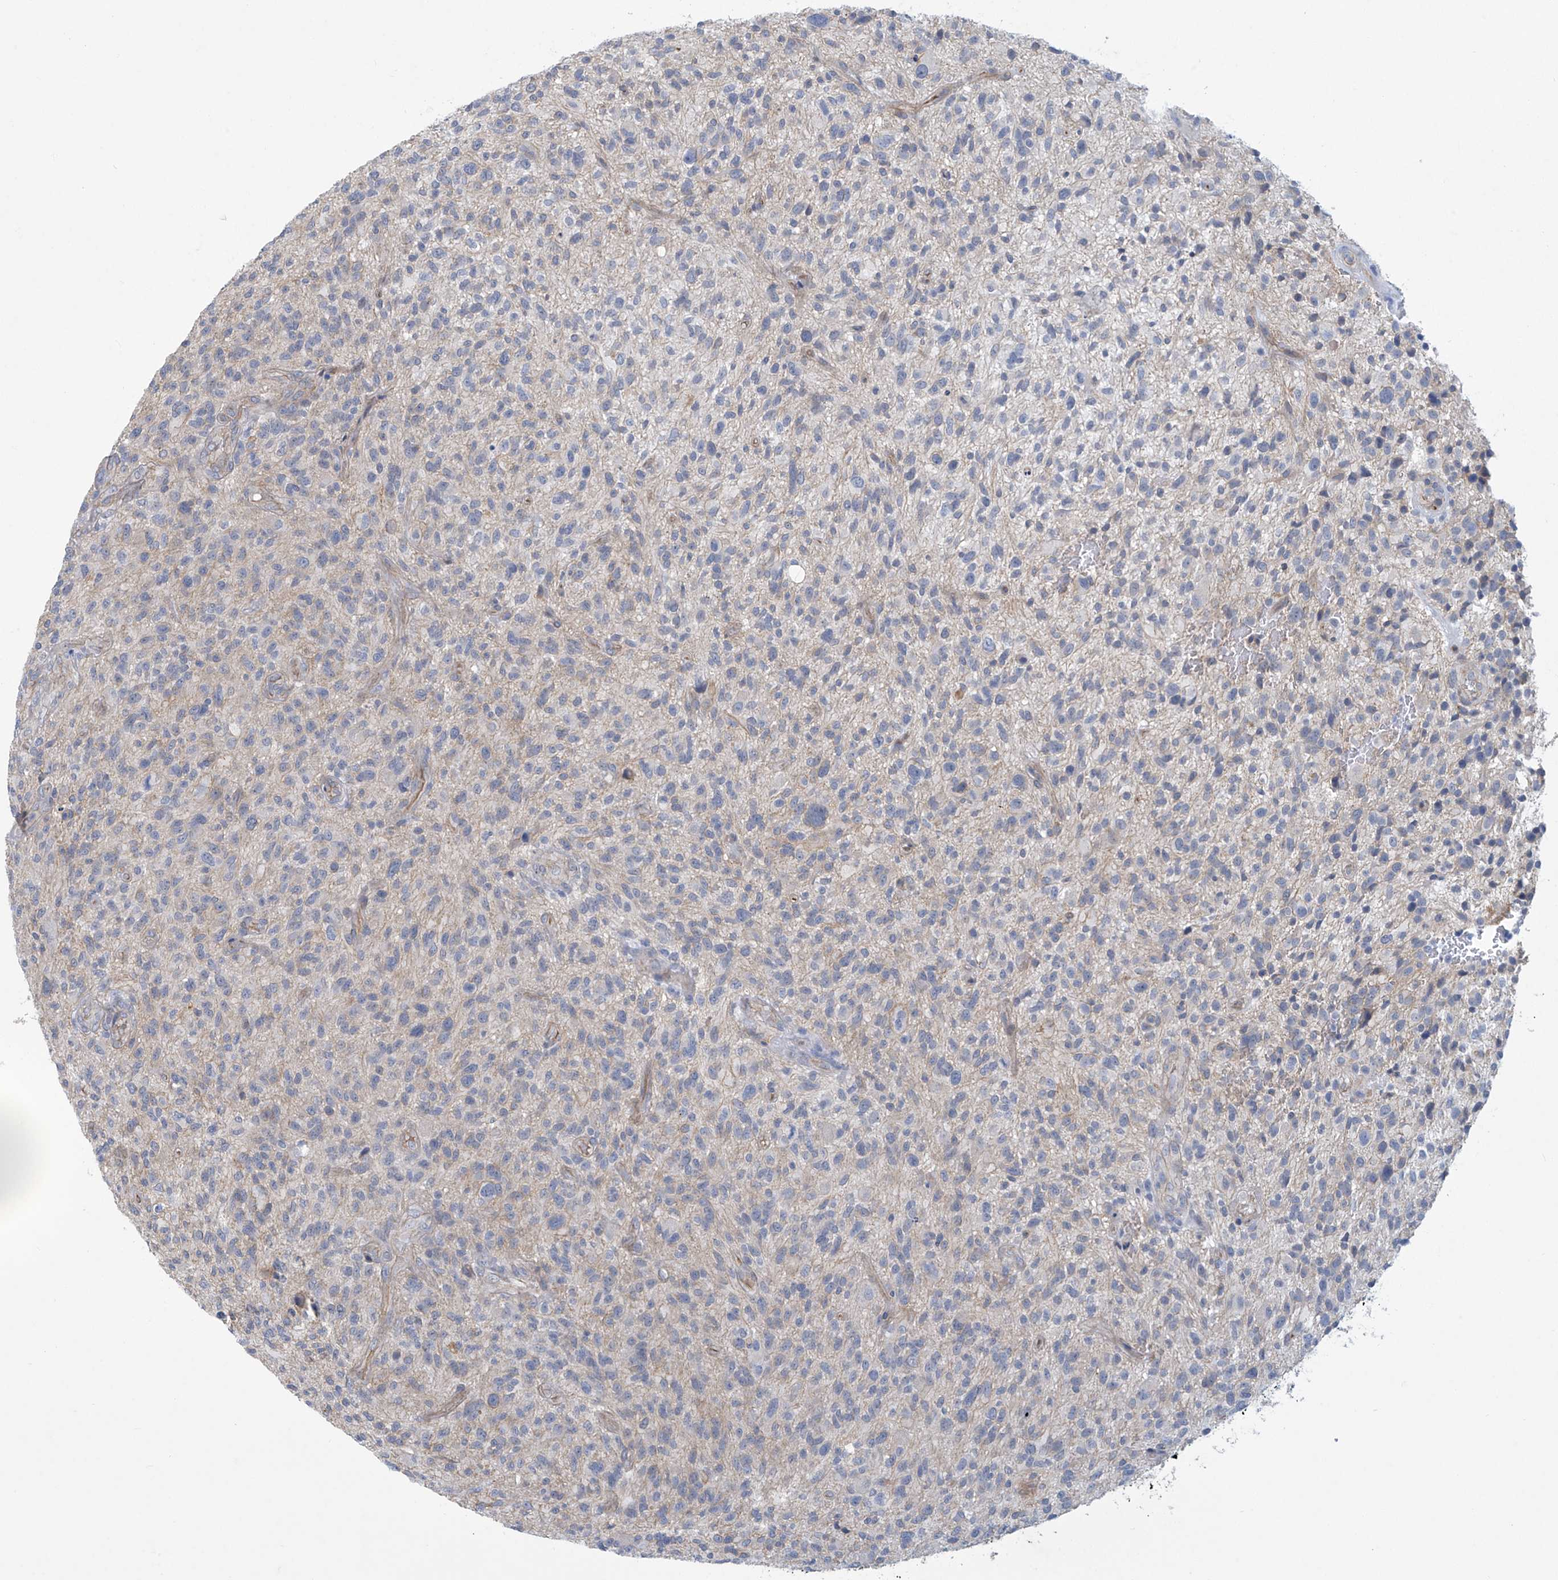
{"staining": {"intensity": "negative", "quantity": "none", "location": "none"}, "tissue": "glioma", "cell_type": "Tumor cells", "image_type": "cancer", "snomed": [{"axis": "morphology", "description": "Glioma, malignant, High grade"}, {"axis": "topography", "description": "Brain"}], "caption": "High power microscopy histopathology image of an immunohistochemistry image of glioma, revealing no significant expression in tumor cells. The staining is performed using DAB brown chromogen with nuclei counter-stained in using hematoxylin.", "gene": "ABHD13", "patient": {"sex": "male", "age": 47}}